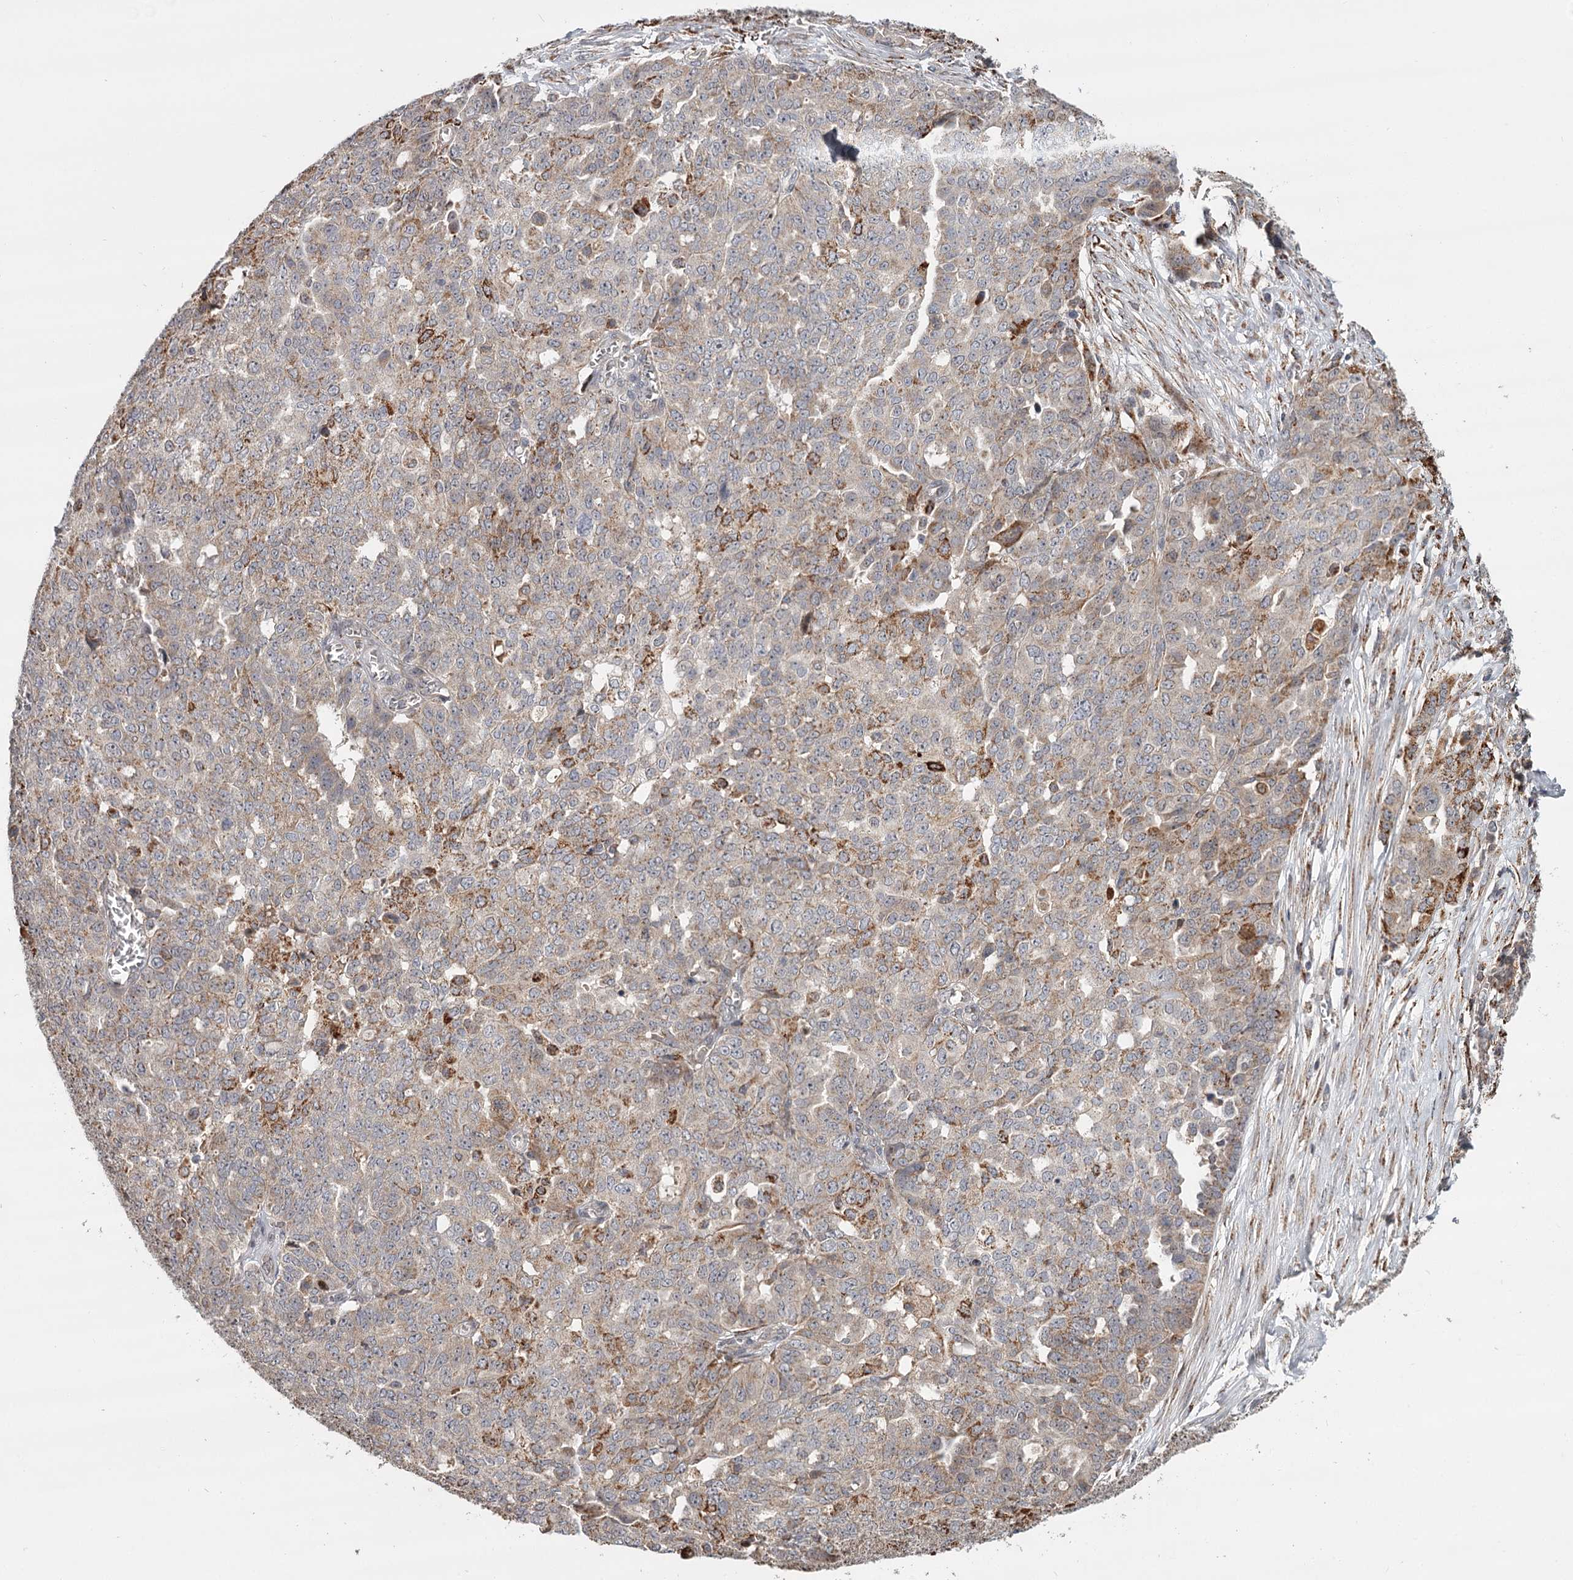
{"staining": {"intensity": "moderate", "quantity": "25%-75%", "location": "cytoplasmic/membranous"}, "tissue": "ovarian cancer", "cell_type": "Tumor cells", "image_type": "cancer", "snomed": [{"axis": "morphology", "description": "Cystadenocarcinoma, serous, NOS"}, {"axis": "topography", "description": "Soft tissue"}, {"axis": "topography", "description": "Ovary"}], "caption": "There is medium levels of moderate cytoplasmic/membranous expression in tumor cells of ovarian cancer, as demonstrated by immunohistochemical staining (brown color).", "gene": "CDC123", "patient": {"sex": "female", "age": 57}}